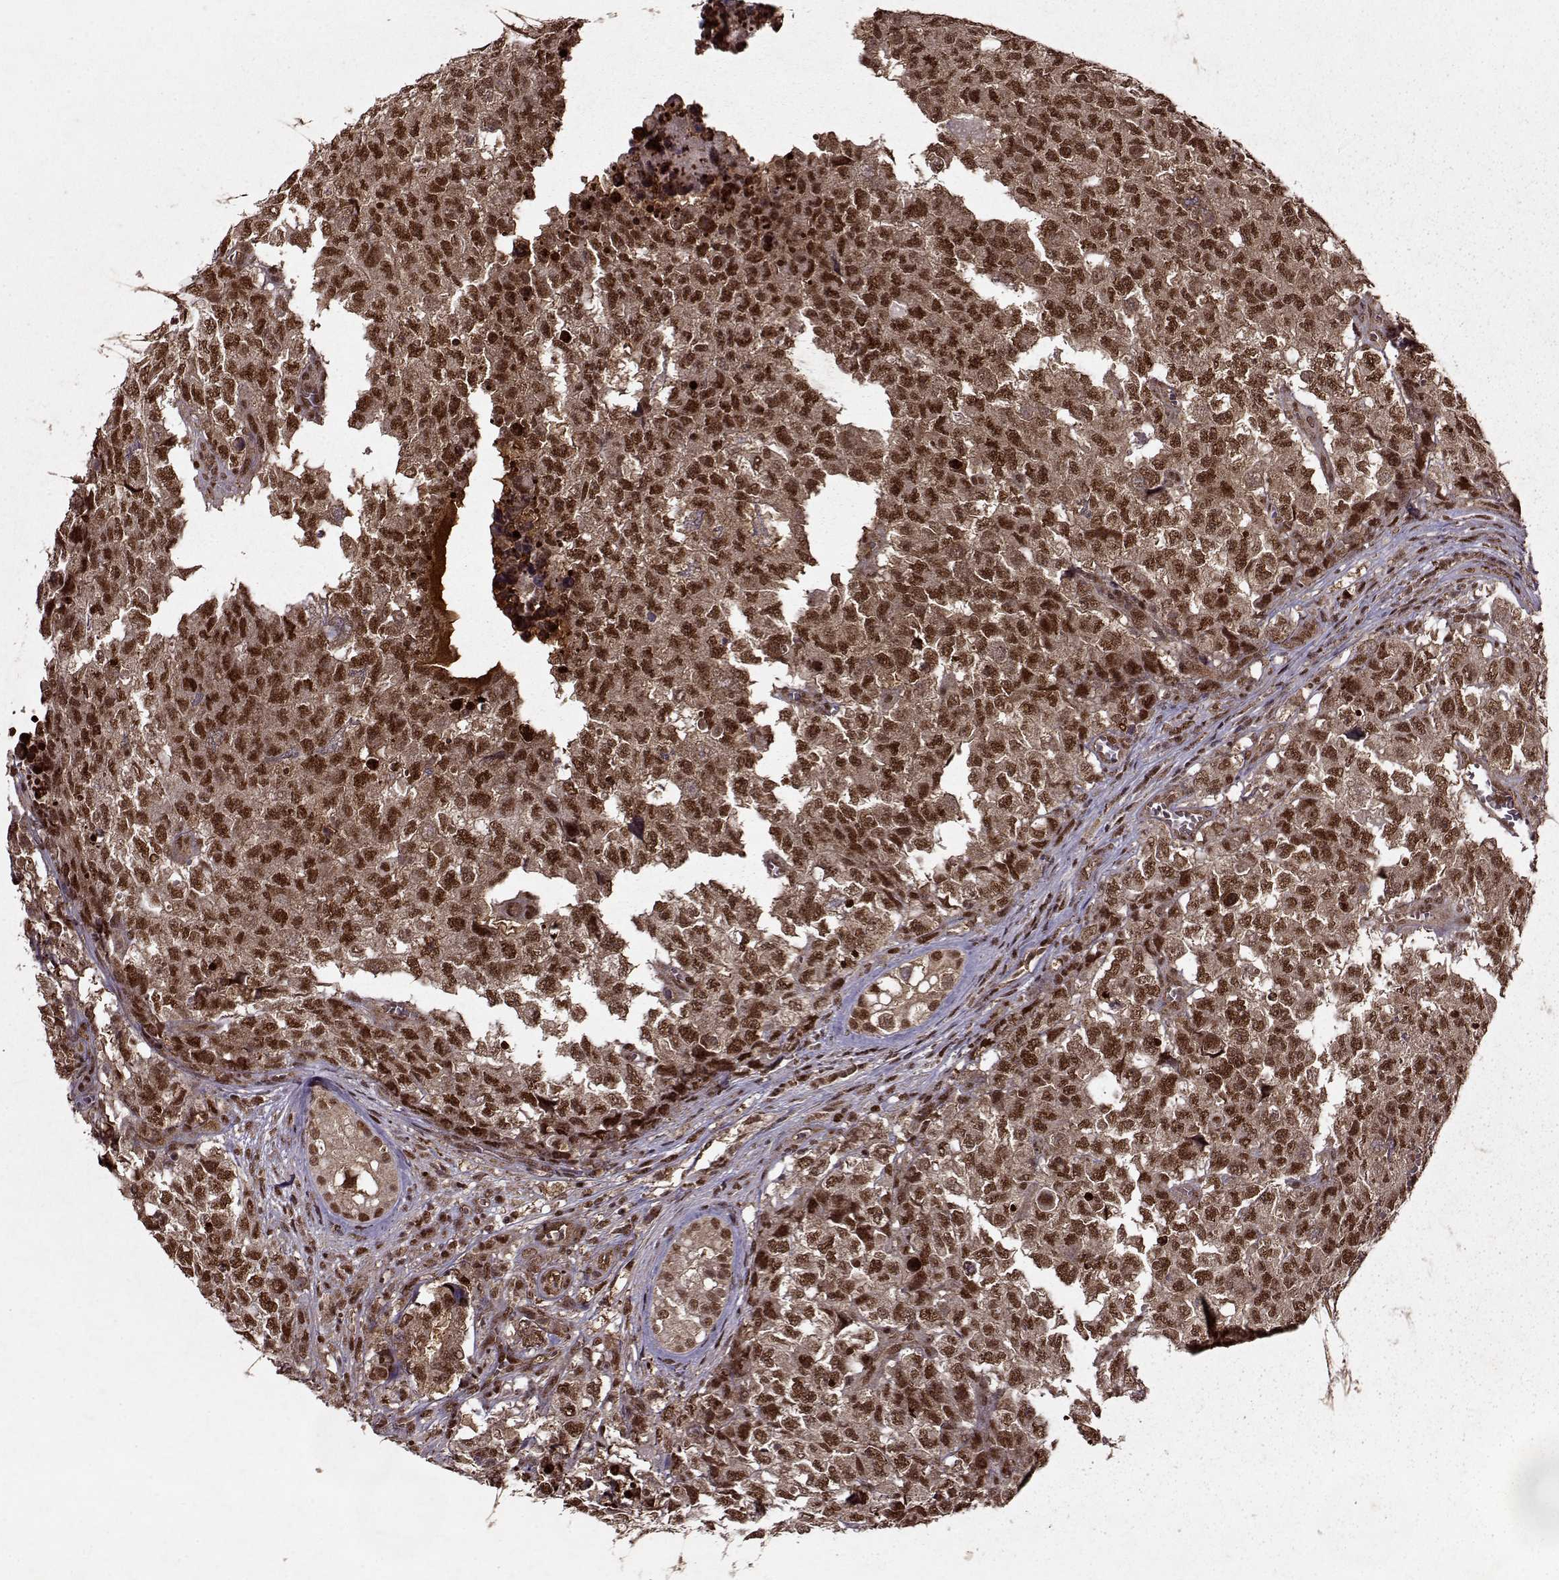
{"staining": {"intensity": "strong", "quantity": ">75%", "location": "cytoplasmic/membranous,nuclear"}, "tissue": "testis cancer", "cell_type": "Tumor cells", "image_type": "cancer", "snomed": [{"axis": "morphology", "description": "Carcinoma, Embryonal, NOS"}, {"axis": "topography", "description": "Testis"}], "caption": "Testis cancer (embryonal carcinoma) stained for a protein reveals strong cytoplasmic/membranous and nuclear positivity in tumor cells.", "gene": "PSMA7", "patient": {"sex": "male", "age": 23}}